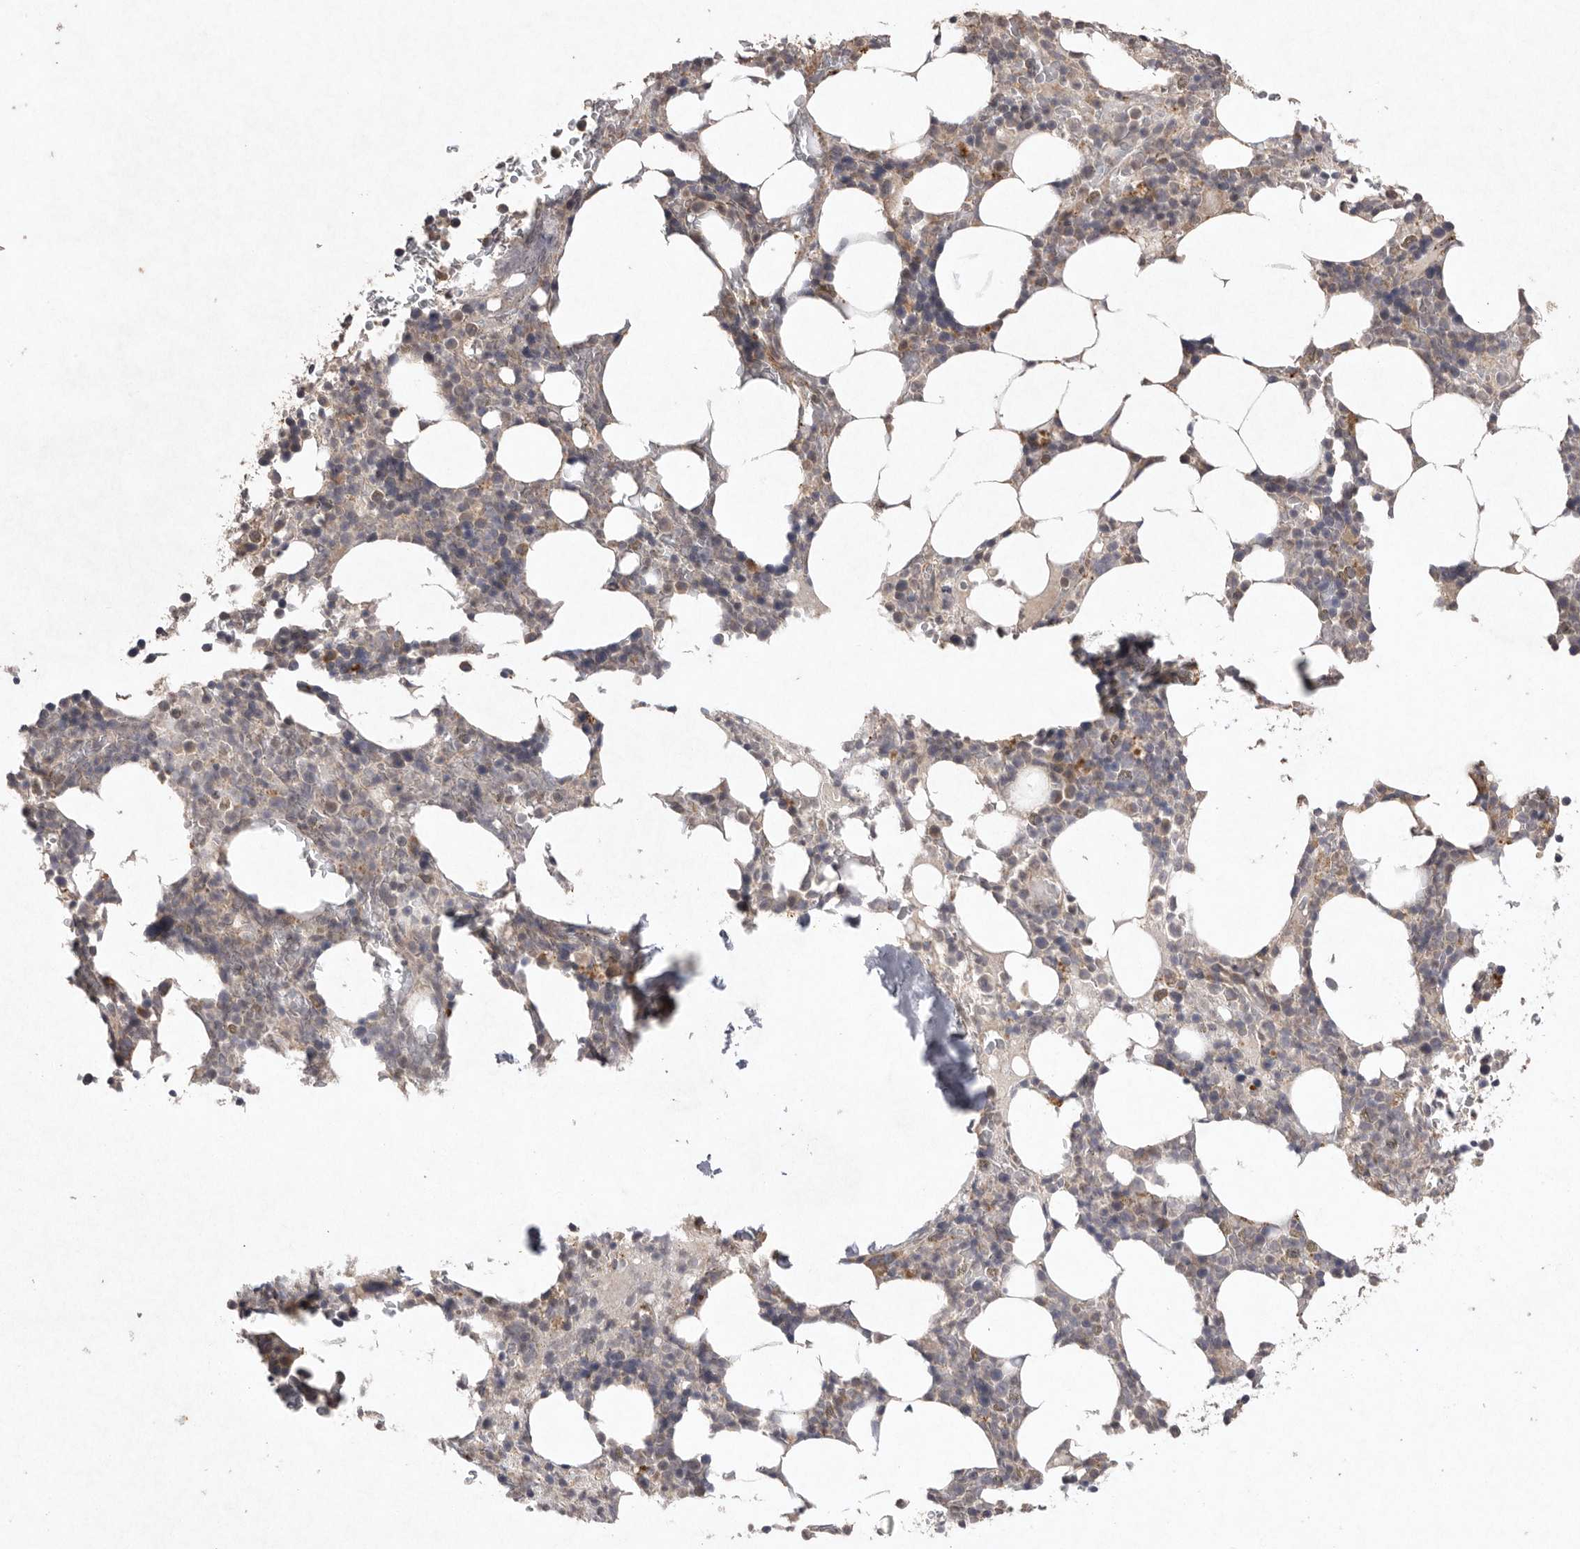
{"staining": {"intensity": "moderate", "quantity": "<25%", "location": "cytoplasmic/membranous"}, "tissue": "bone marrow", "cell_type": "Hematopoietic cells", "image_type": "normal", "snomed": [{"axis": "morphology", "description": "Normal tissue, NOS"}, {"axis": "topography", "description": "Bone marrow"}], "caption": "Bone marrow stained with IHC demonstrates moderate cytoplasmic/membranous expression in approximately <25% of hematopoietic cells.", "gene": "APLNR", "patient": {"sex": "male", "age": 58}}